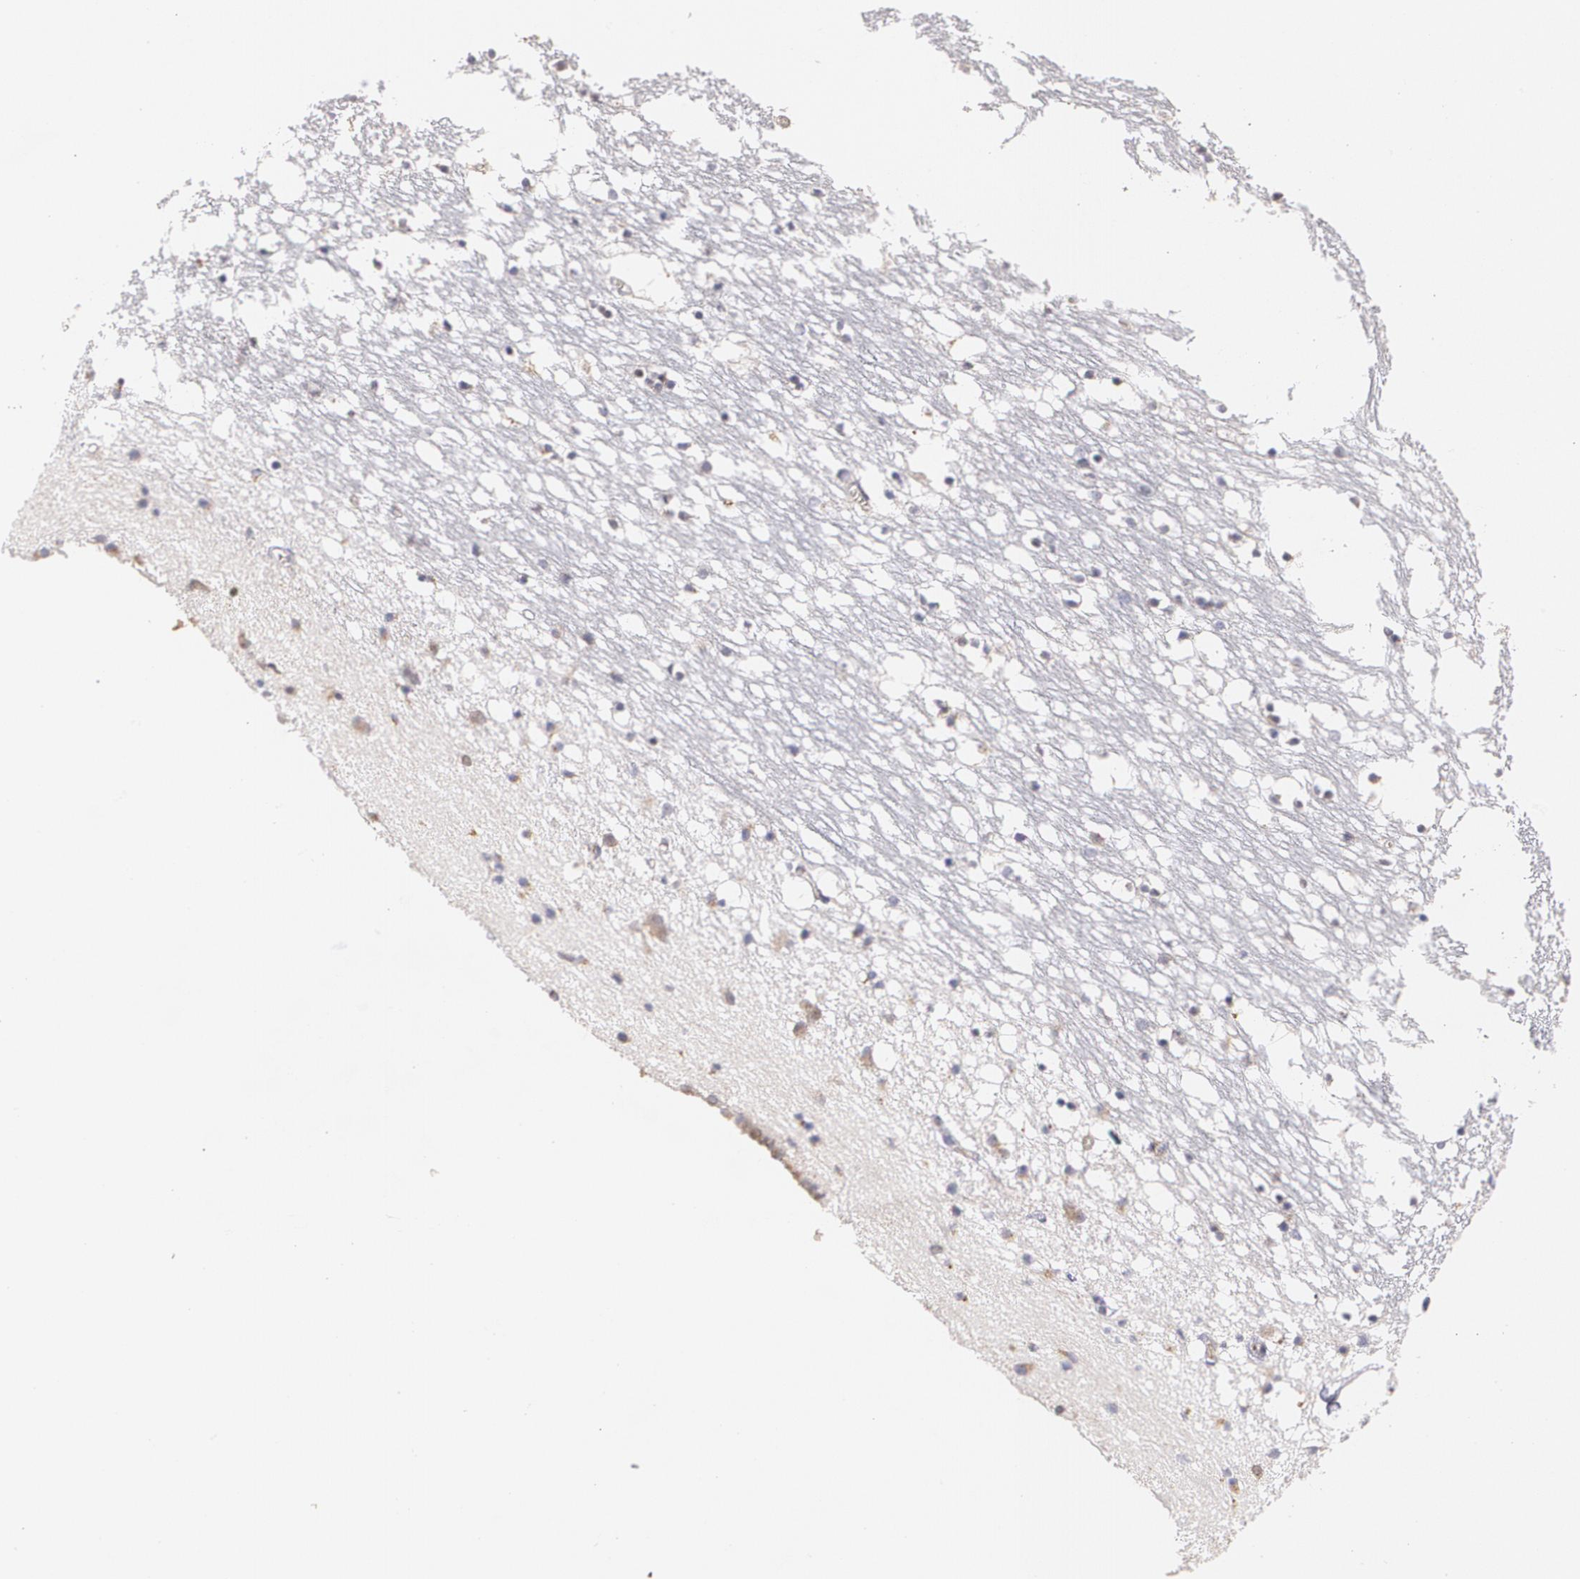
{"staining": {"intensity": "negative", "quantity": "none", "location": "none"}, "tissue": "caudate", "cell_type": "Glial cells", "image_type": "normal", "snomed": [{"axis": "morphology", "description": "Normal tissue, NOS"}, {"axis": "topography", "description": "Lateral ventricle wall"}], "caption": "Immunohistochemistry of unremarkable caudate demonstrates no staining in glial cells. Nuclei are stained in blue.", "gene": "ATF3", "patient": {"sex": "male", "age": 45}}